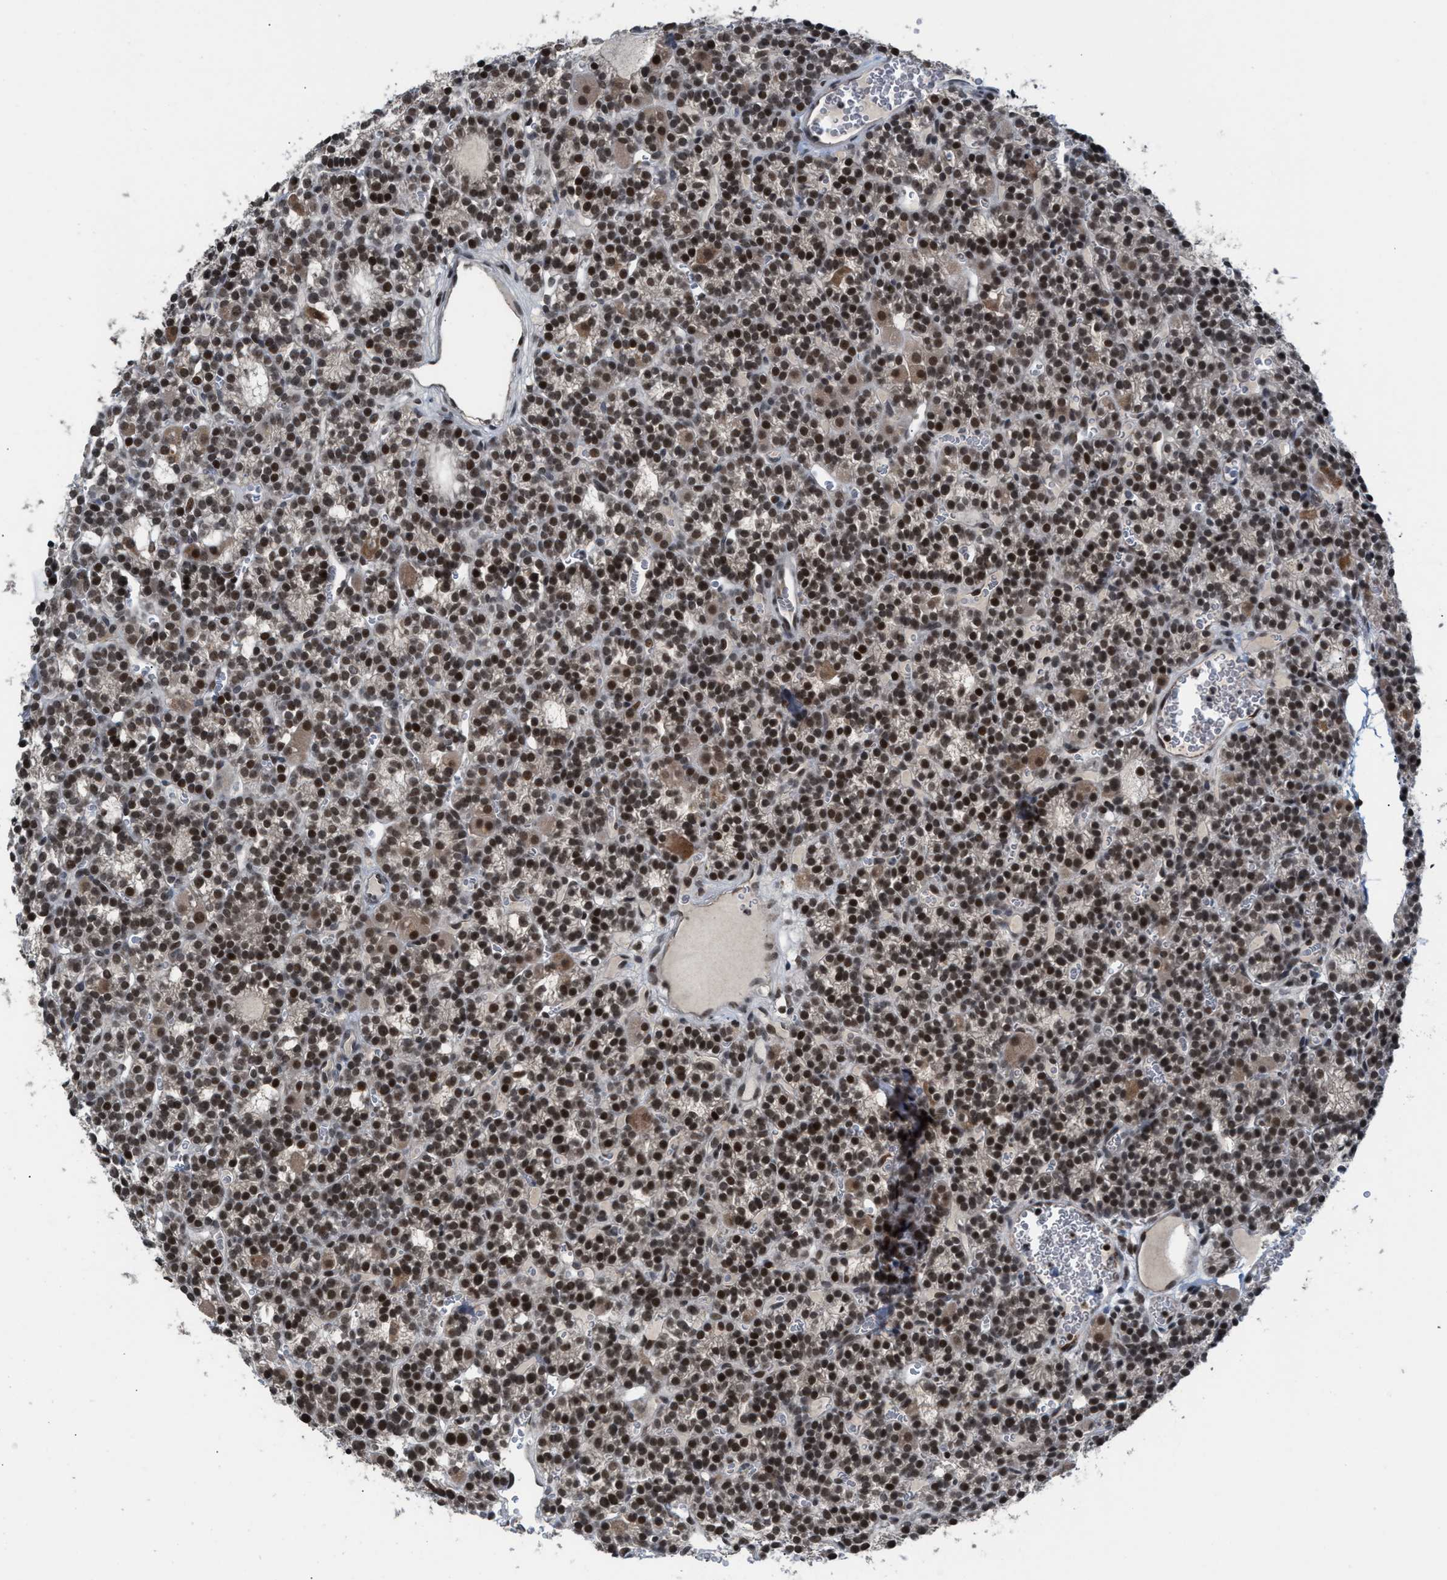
{"staining": {"intensity": "strong", "quantity": ">75%", "location": "nuclear"}, "tissue": "parathyroid gland", "cell_type": "Glandular cells", "image_type": "normal", "snomed": [{"axis": "morphology", "description": "Normal tissue, NOS"}, {"axis": "morphology", "description": "Adenoma, NOS"}, {"axis": "topography", "description": "Parathyroid gland"}], "caption": "The immunohistochemical stain labels strong nuclear positivity in glandular cells of benign parathyroid gland. The protein of interest is stained brown, and the nuclei are stained in blue (DAB IHC with brightfield microscopy, high magnification).", "gene": "C9orf78", "patient": {"sex": "female", "age": 58}}